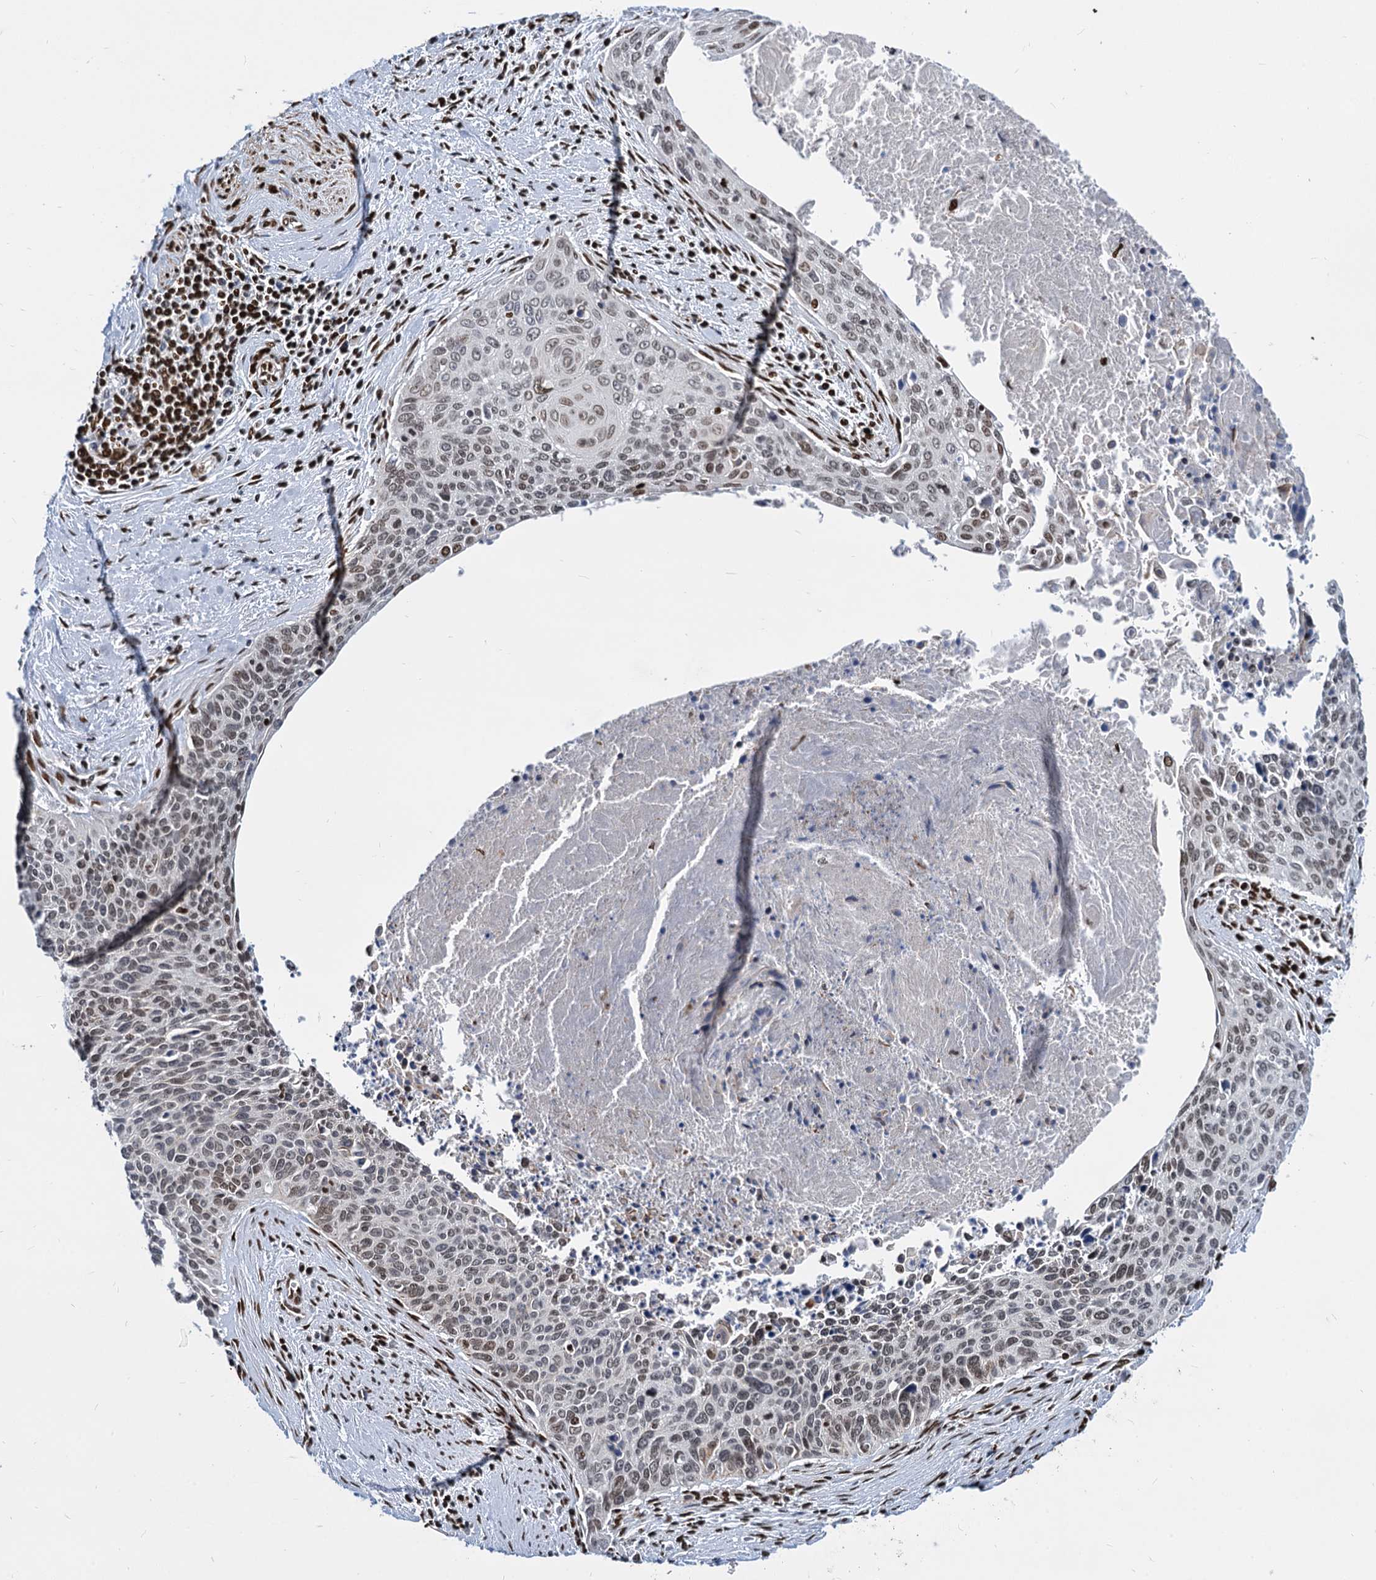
{"staining": {"intensity": "moderate", "quantity": "25%-75%", "location": "nuclear"}, "tissue": "cervical cancer", "cell_type": "Tumor cells", "image_type": "cancer", "snomed": [{"axis": "morphology", "description": "Squamous cell carcinoma, NOS"}, {"axis": "topography", "description": "Cervix"}], "caption": "High-magnification brightfield microscopy of cervical squamous cell carcinoma stained with DAB (brown) and counterstained with hematoxylin (blue). tumor cells exhibit moderate nuclear staining is appreciated in approximately25%-75% of cells. Immunohistochemistry (ihc) stains the protein in brown and the nuclei are stained blue.", "gene": "MECP2", "patient": {"sex": "female", "age": 55}}